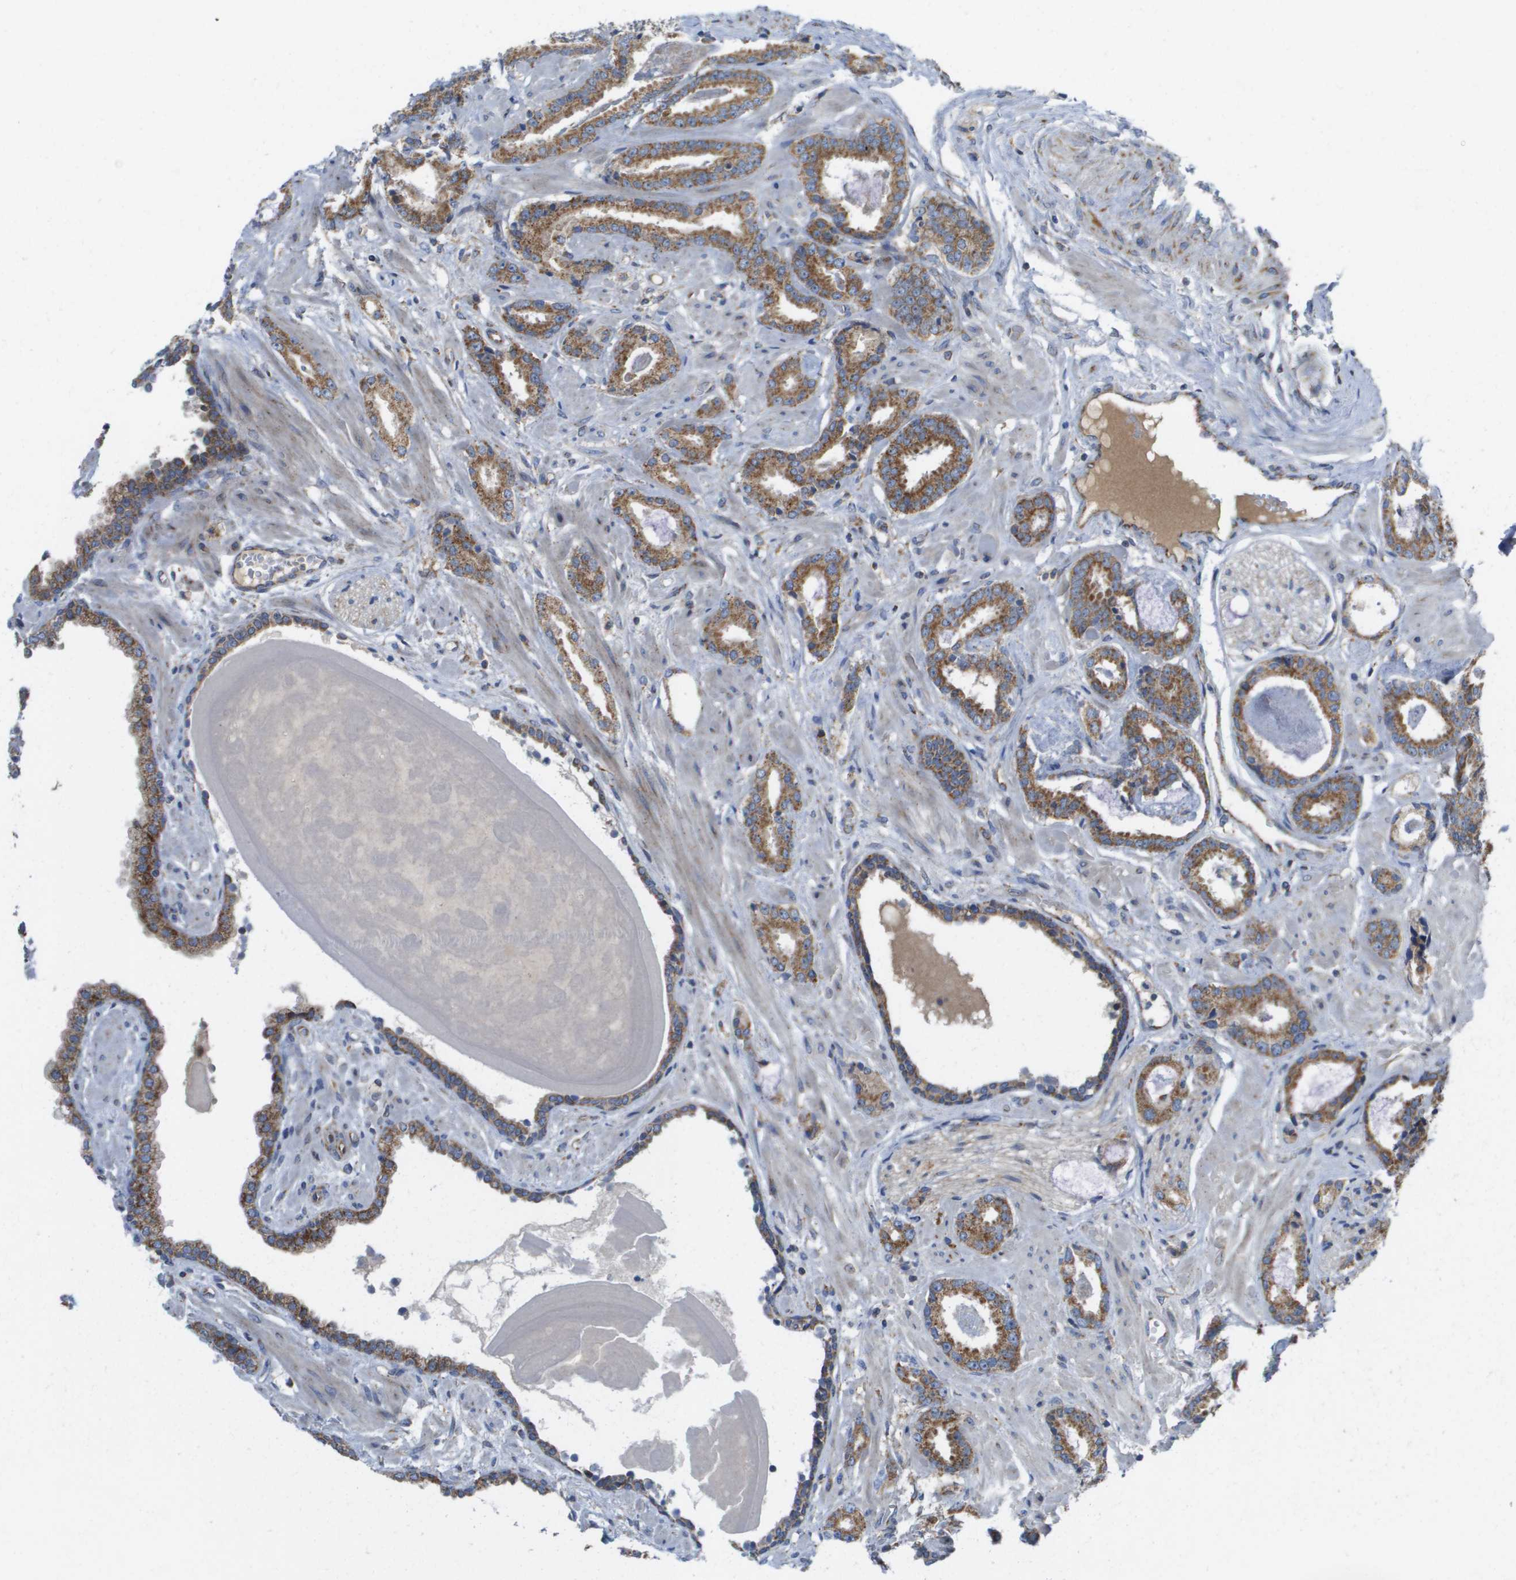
{"staining": {"intensity": "strong", "quantity": ">75%", "location": "cytoplasmic/membranous"}, "tissue": "prostate cancer", "cell_type": "Tumor cells", "image_type": "cancer", "snomed": [{"axis": "morphology", "description": "Adenocarcinoma, Low grade"}, {"axis": "topography", "description": "Prostate"}], "caption": "Human prostate cancer (low-grade adenocarcinoma) stained with a brown dye displays strong cytoplasmic/membranous positive staining in approximately >75% of tumor cells.", "gene": "FIS1", "patient": {"sex": "male", "age": 53}}